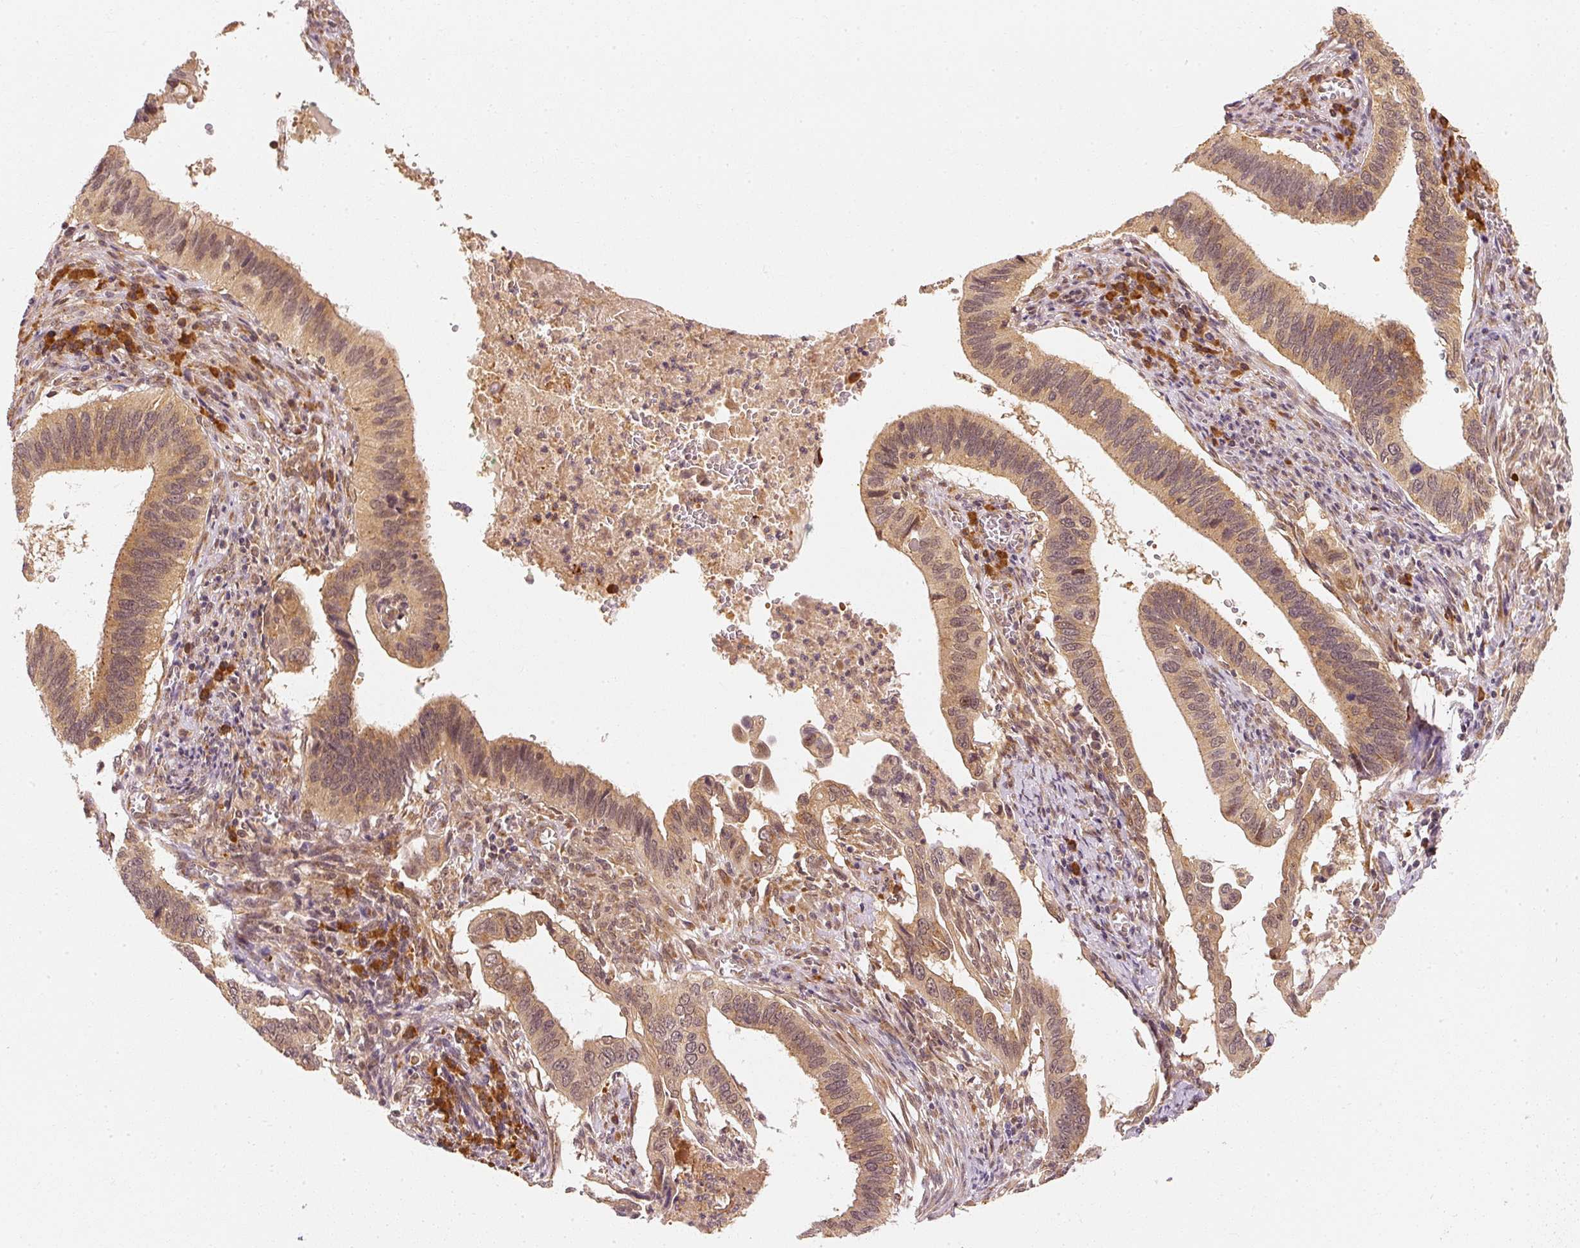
{"staining": {"intensity": "moderate", "quantity": ">75%", "location": "cytoplasmic/membranous"}, "tissue": "cervical cancer", "cell_type": "Tumor cells", "image_type": "cancer", "snomed": [{"axis": "morphology", "description": "Adenocarcinoma, NOS"}, {"axis": "topography", "description": "Cervix"}], "caption": "DAB (3,3'-diaminobenzidine) immunohistochemical staining of adenocarcinoma (cervical) reveals moderate cytoplasmic/membranous protein expression in approximately >75% of tumor cells.", "gene": "EEF1A2", "patient": {"sex": "female", "age": 42}}